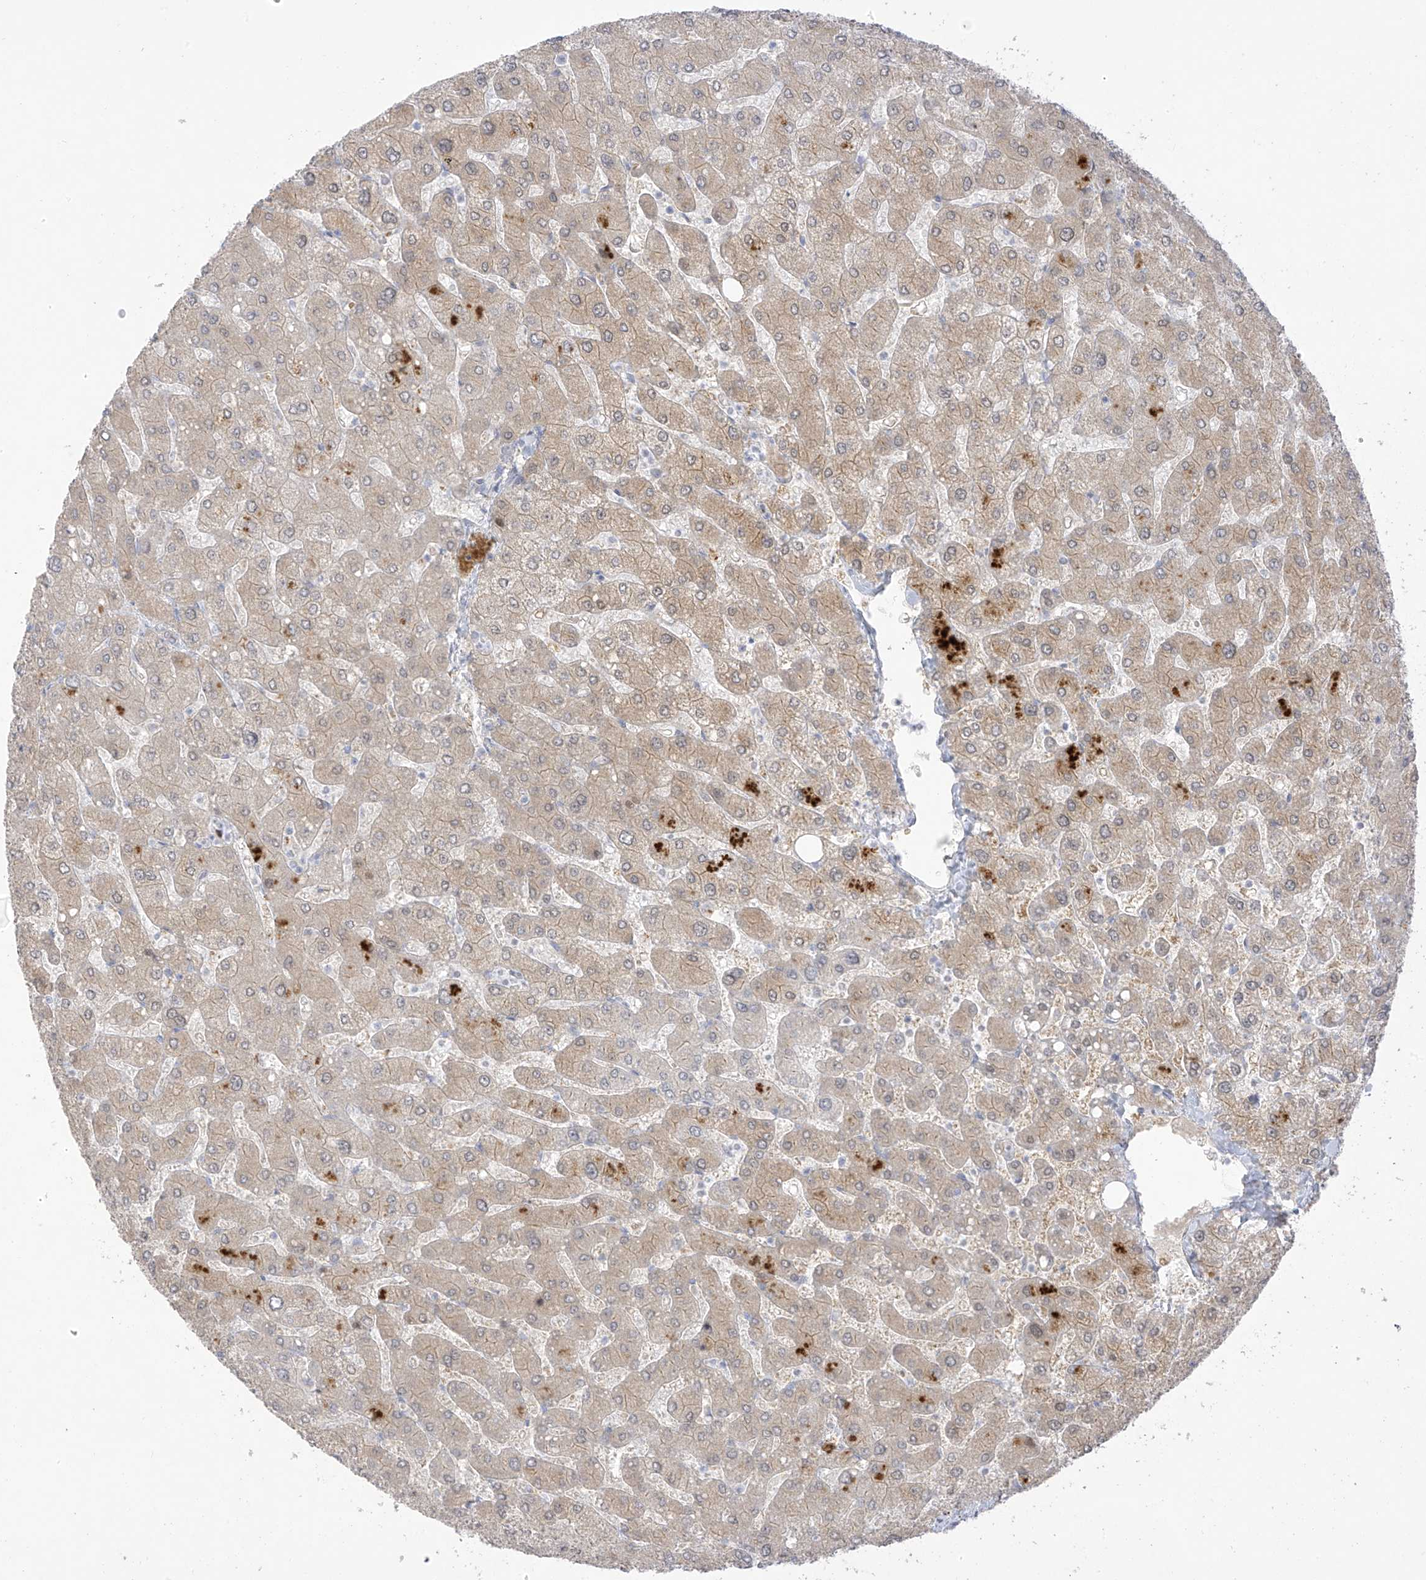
{"staining": {"intensity": "negative", "quantity": "none", "location": "none"}, "tissue": "liver", "cell_type": "Cholangiocytes", "image_type": "normal", "snomed": [{"axis": "morphology", "description": "Normal tissue, NOS"}, {"axis": "topography", "description": "Liver"}], "caption": "Cholangiocytes show no significant expression in unremarkable liver.", "gene": "EIPR1", "patient": {"sex": "male", "age": 55}}